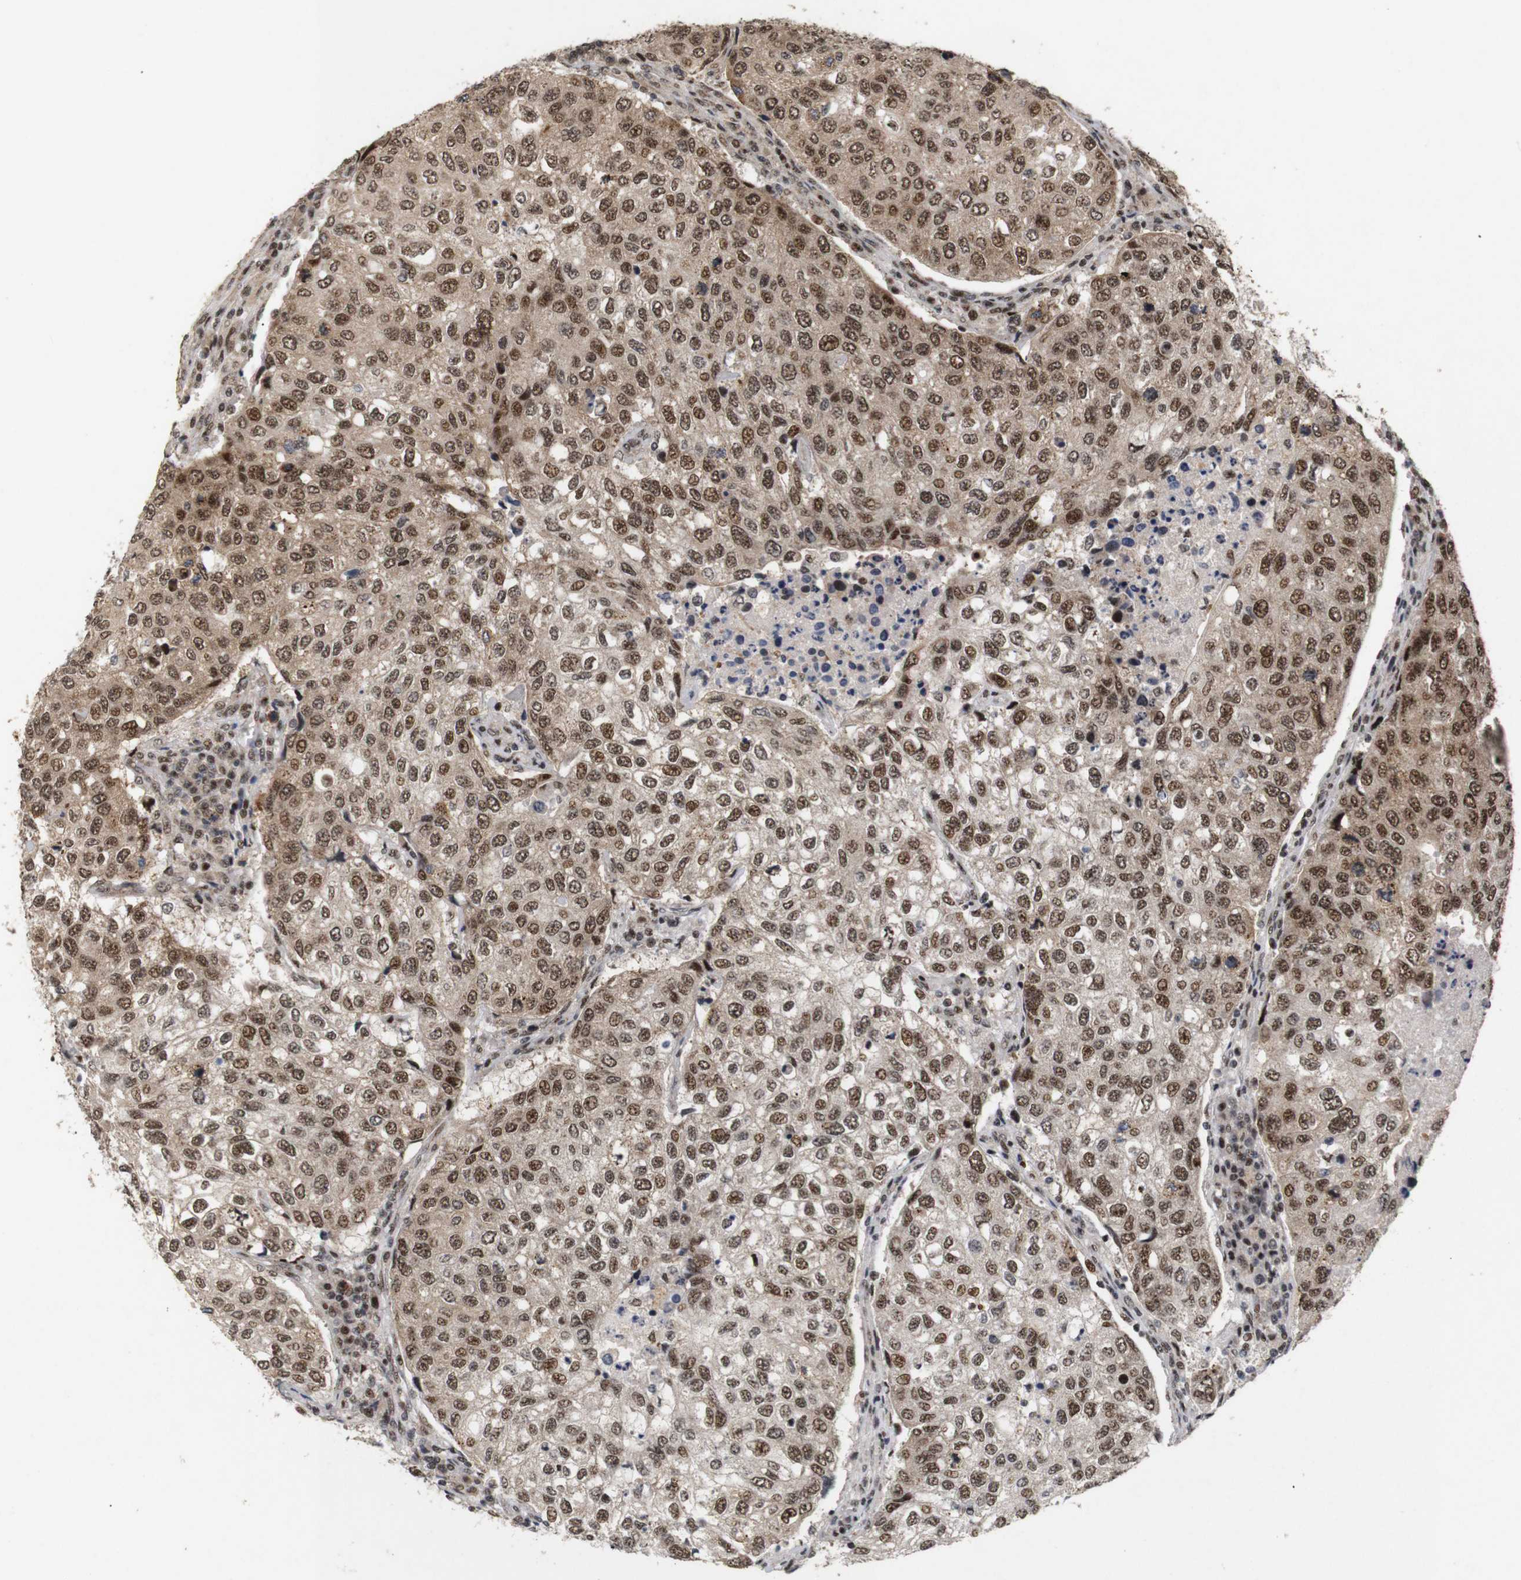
{"staining": {"intensity": "moderate", "quantity": ">75%", "location": "cytoplasmic/membranous,nuclear"}, "tissue": "urothelial cancer", "cell_type": "Tumor cells", "image_type": "cancer", "snomed": [{"axis": "morphology", "description": "Urothelial carcinoma, High grade"}, {"axis": "topography", "description": "Lymph node"}, {"axis": "topography", "description": "Urinary bladder"}], "caption": "Immunohistochemical staining of human urothelial cancer displays medium levels of moderate cytoplasmic/membranous and nuclear protein positivity in approximately >75% of tumor cells.", "gene": "PYM1", "patient": {"sex": "male", "age": 51}}